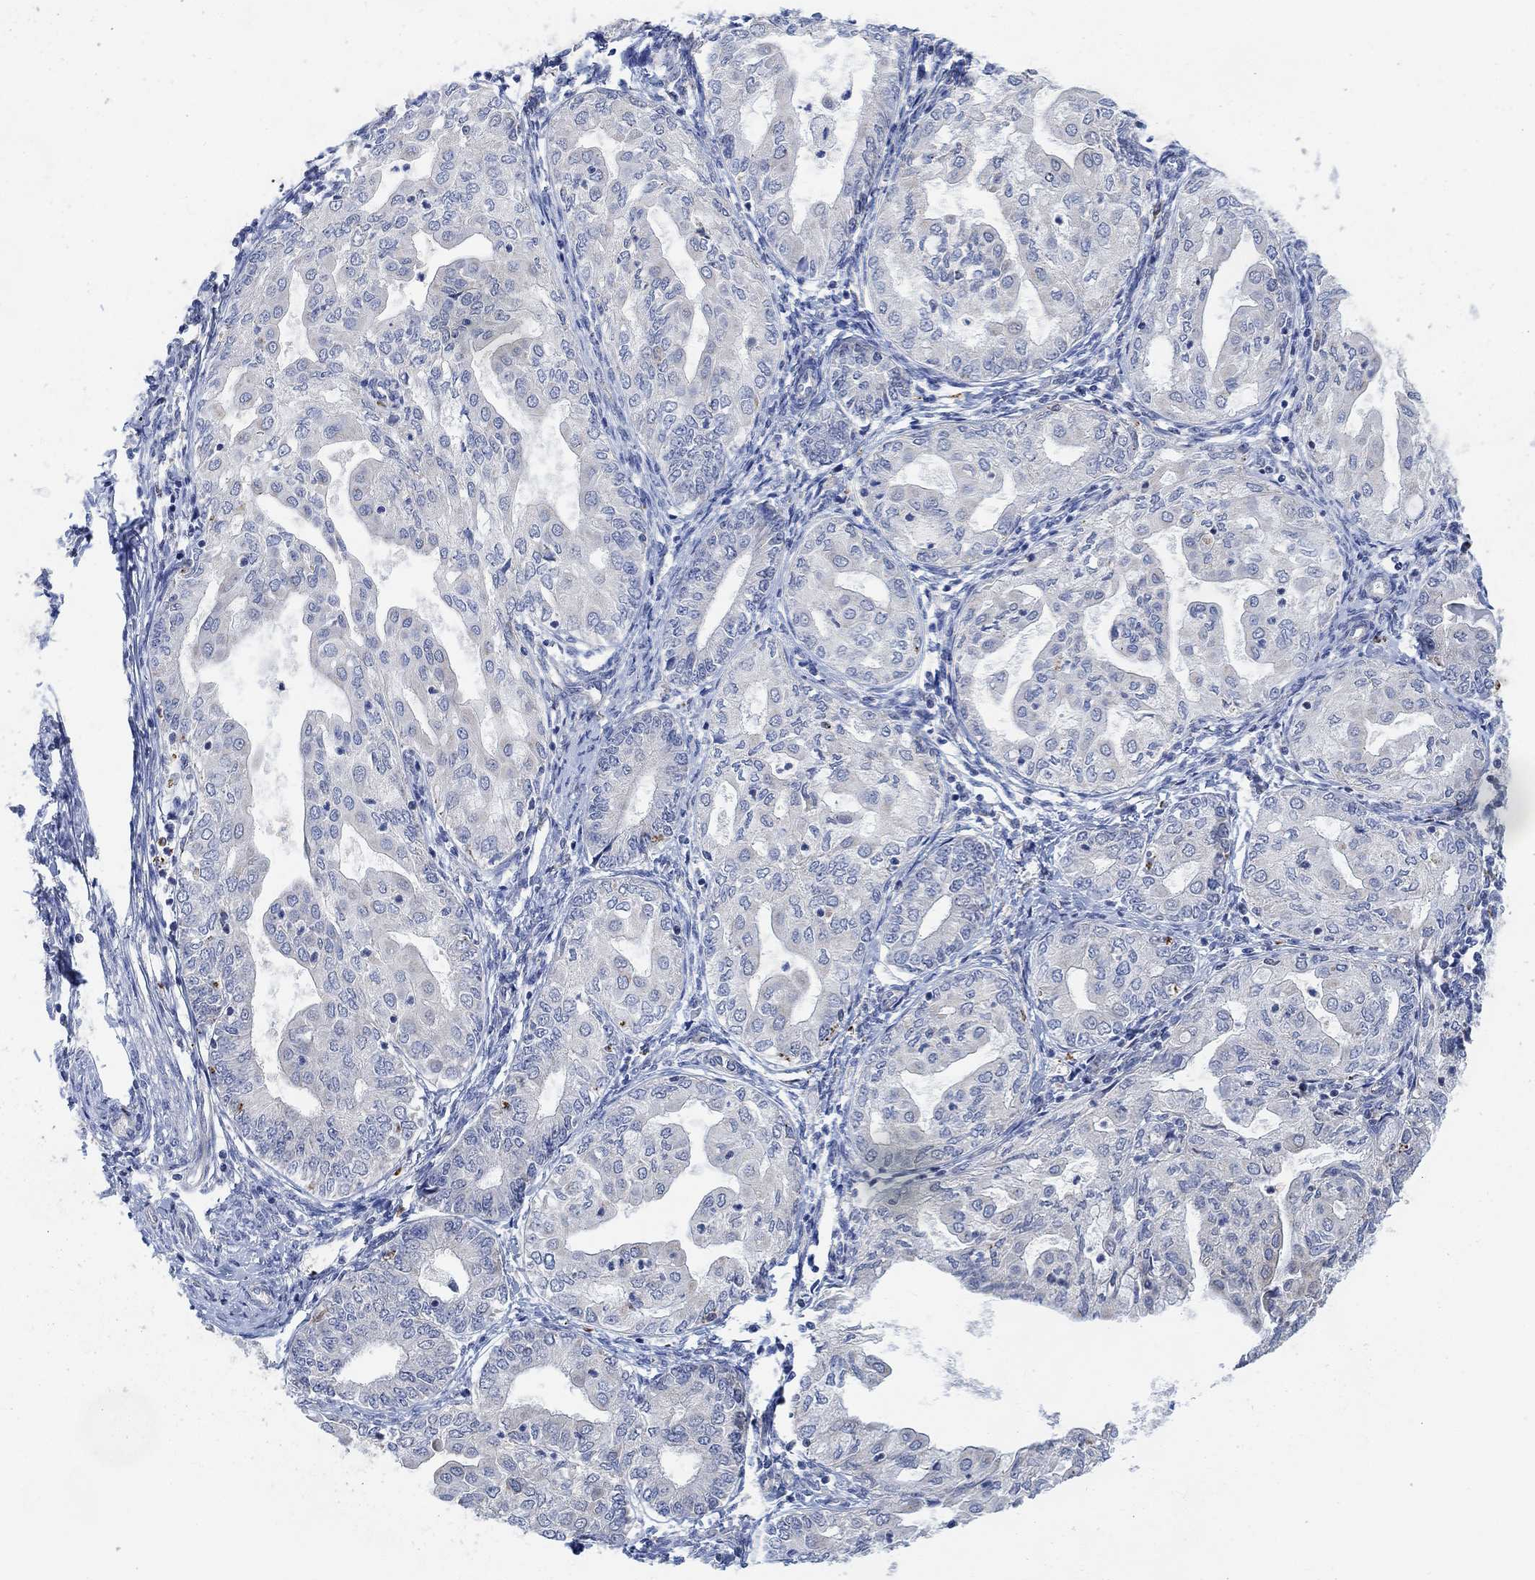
{"staining": {"intensity": "negative", "quantity": "none", "location": "none"}, "tissue": "endometrial cancer", "cell_type": "Tumor cells", "image_type": "cancer", "snomed": [{"axis": "morphology", "description": "Adenocarcinoma, NOS"}, {"axis": "topography", "description": "Endometrium"}], "caption": "This is a photomicrograph of IHC staining of endometrial adenocarcinoma, which shows no expression in tumor cells. (DAB immunohistochemistry (IHC) with hematoxylin counter stain).", "gene": "HCRTR1", "patient": {"sex": "female", "age": 68}}